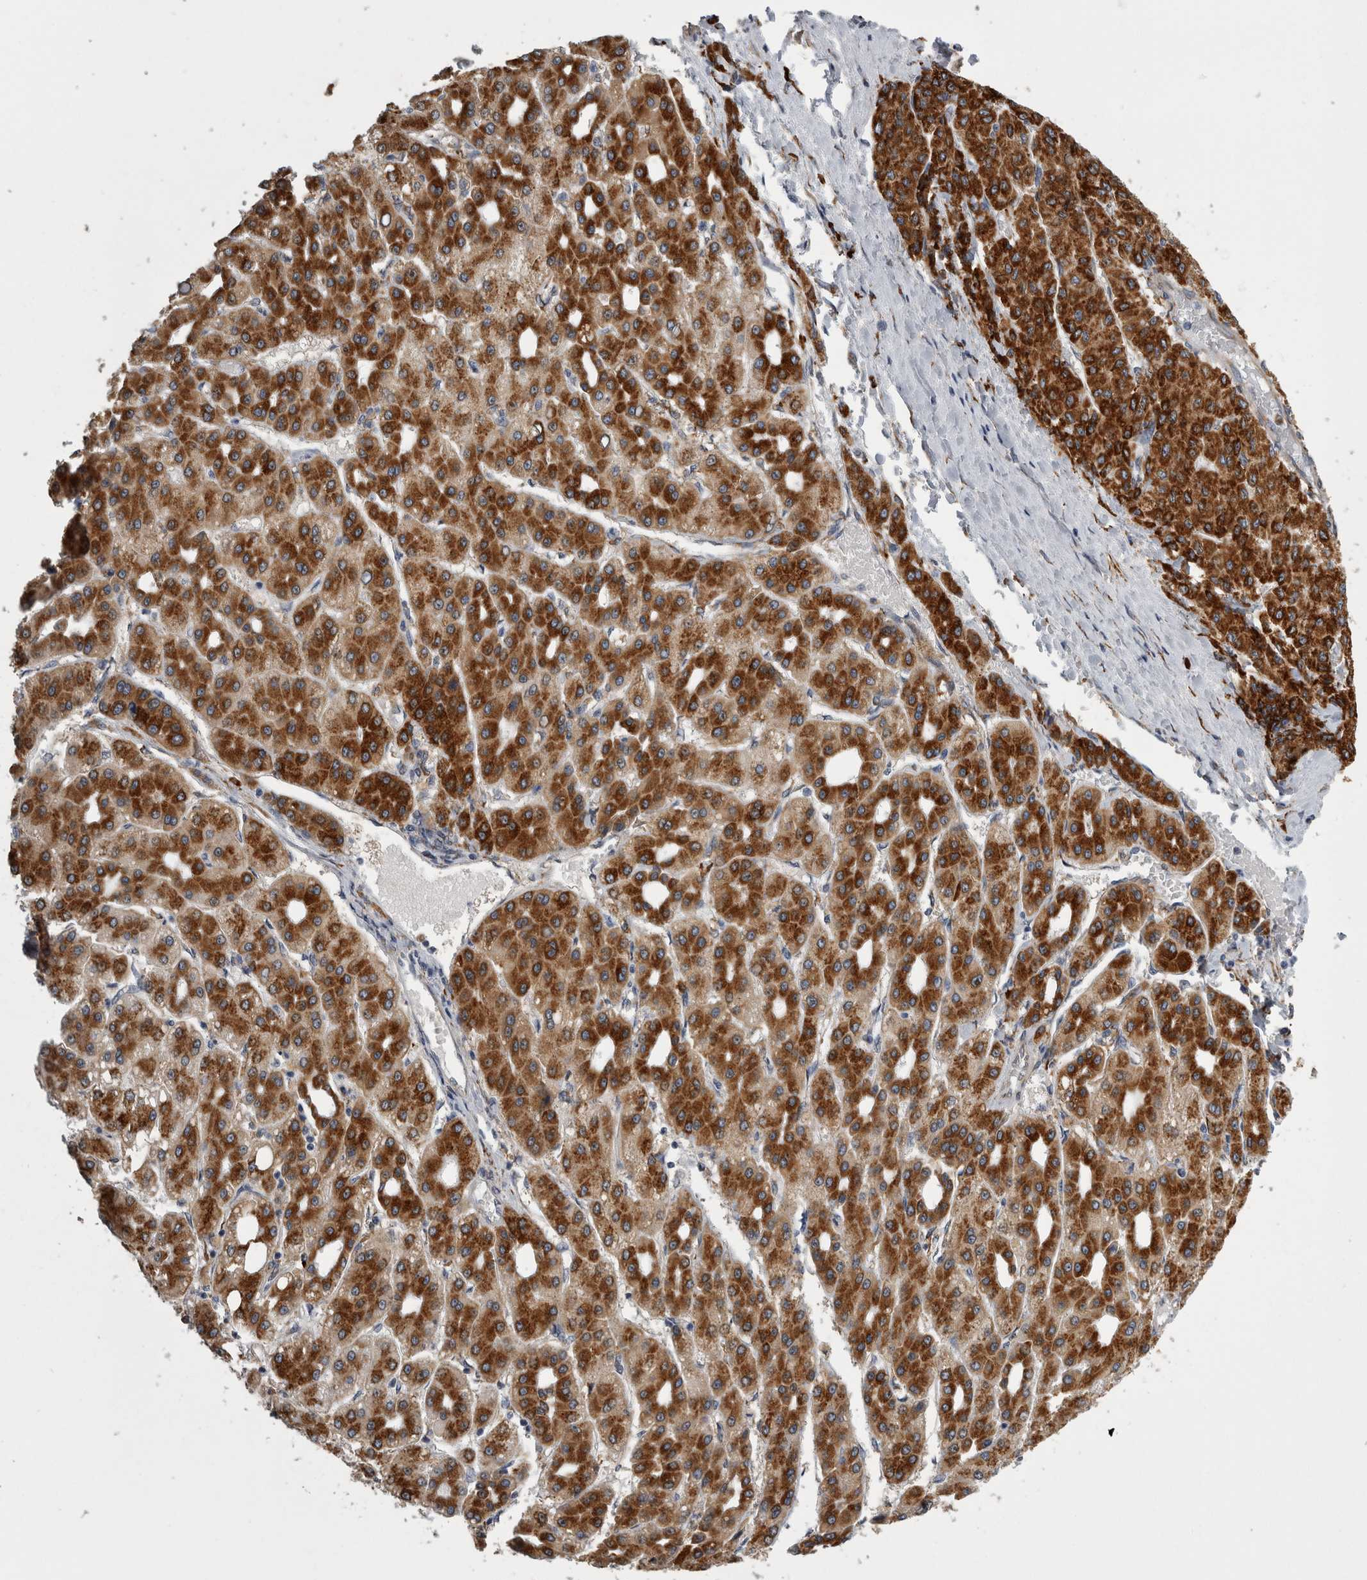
{"staining": {"intensity": "strong", "quantity": ">75%", "location": "cytoplasmic/membranous"}, "tissue": "liver cancer", "cell_type": "Tumor cells", "image_type": "cancer", "snomed": [{"axis": "morphology", "description": "Carcinoma, Hepatocellular, NOS"}, {"axis": "topography", "description": "Liver"}], "caption": "High-power microscopy captured an immunohistochemistry (IHC) histopathology image of liver cancer (hepatocellular carcinoma), revealing strong cytoplasmic/membranous staining in about >75% of tumor cells.", "gene": "FHIP2B", "patient": {"sex": "male", "age": 65}}